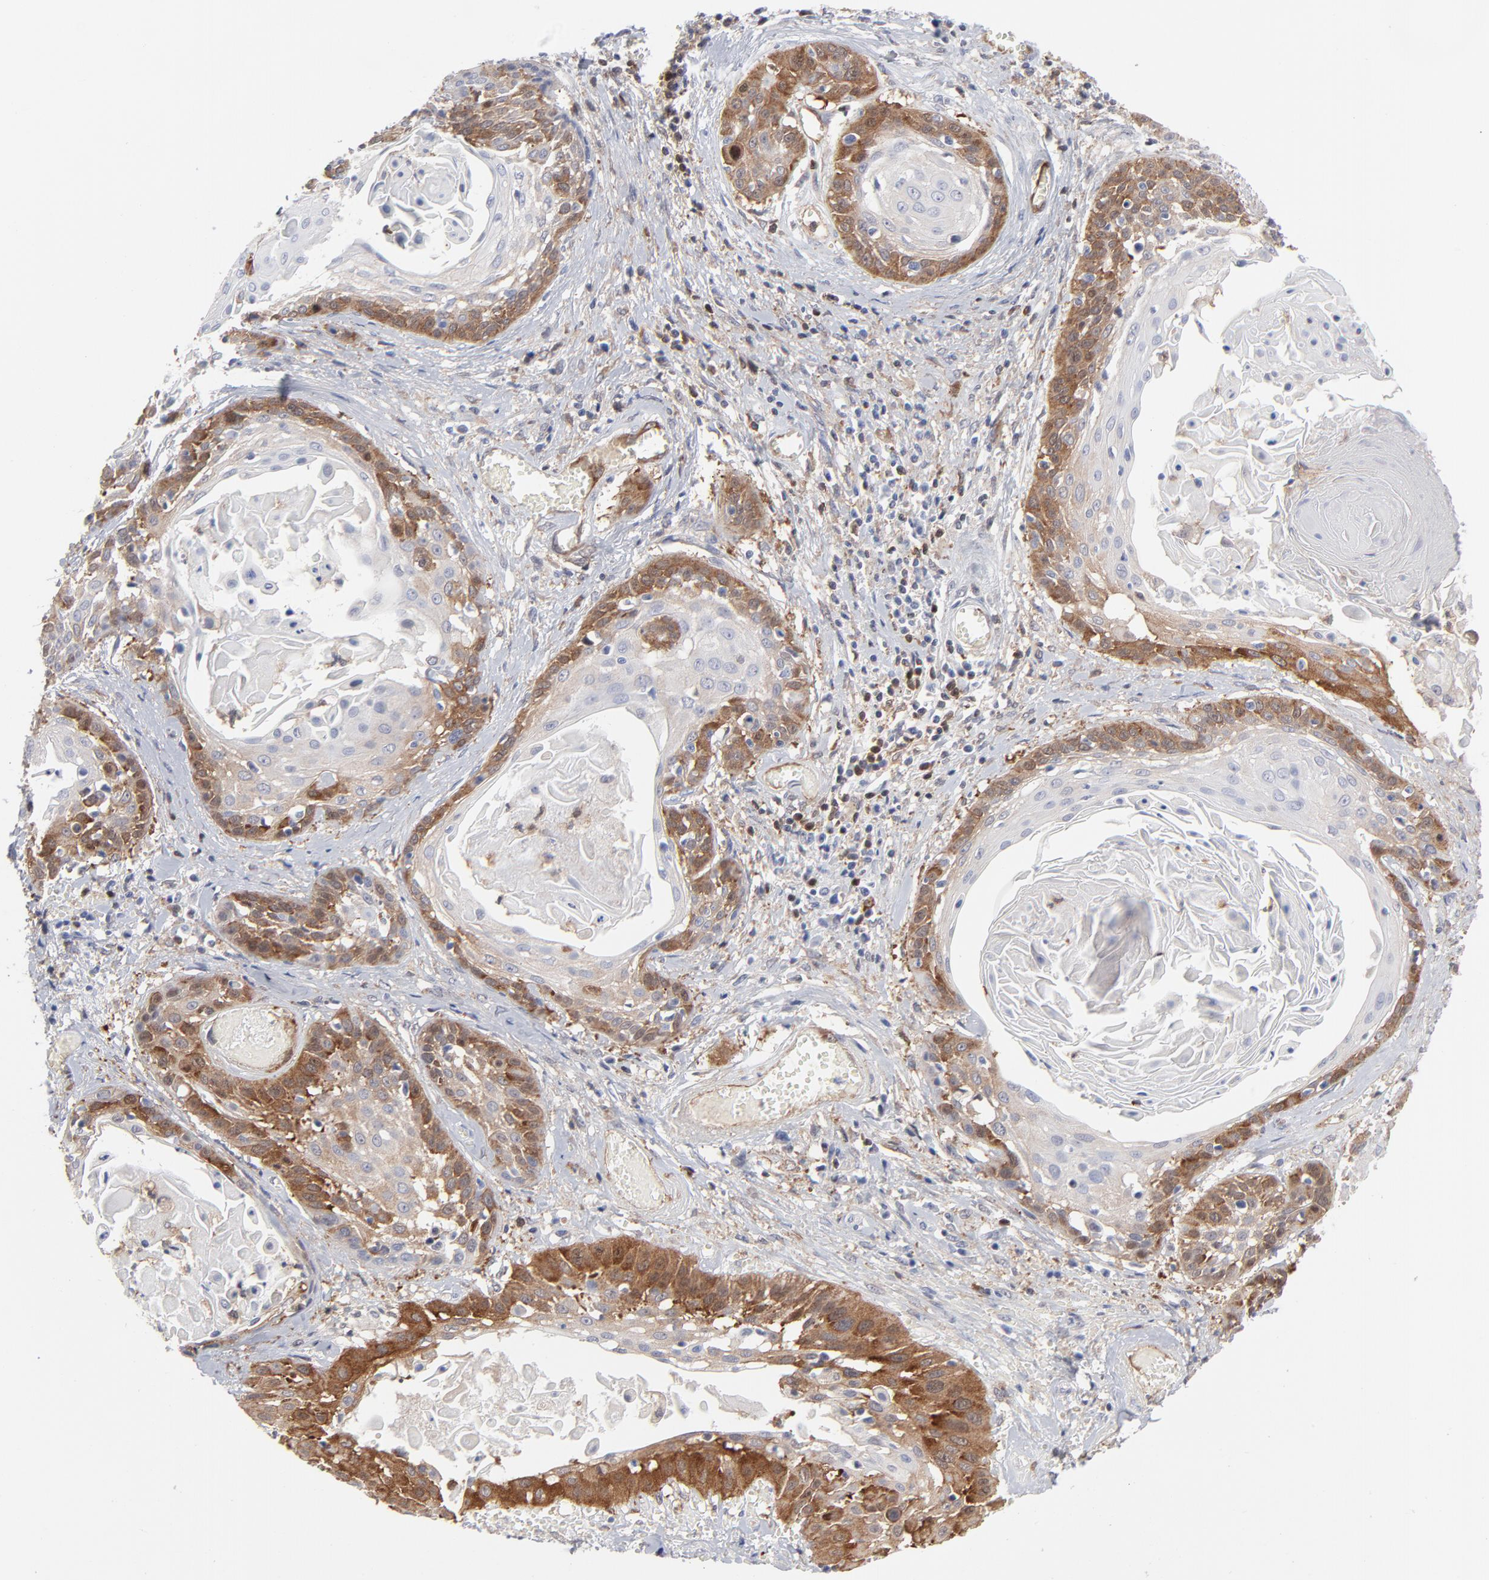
{"staining": {"intensity": "moderate", "quantity": "25%-75%", "location": "cytoplasmic/membranous"}, "tissue": "cervical cancer", "cell_type": "Tumor cells", "image_type": "cancer", "snomed": [{"axis": "morphology", "description": "Squamous cell carcinoma, NOS"}, {"axis": "topography", "description": "Cervix"}], "caption": "Immunohistochemistry (IHC) micrograph of neoplastic tissue: human cervical cancer stained using immunohistochemistry reveals medium levels of moderate protein expression localized specifically in the cytoplasmic/membranous of tumor cells, appearing as a cytoplasmic/membranous brown color.", "gene": "PXN", "patient": {"sex": "female", "age": 57}}